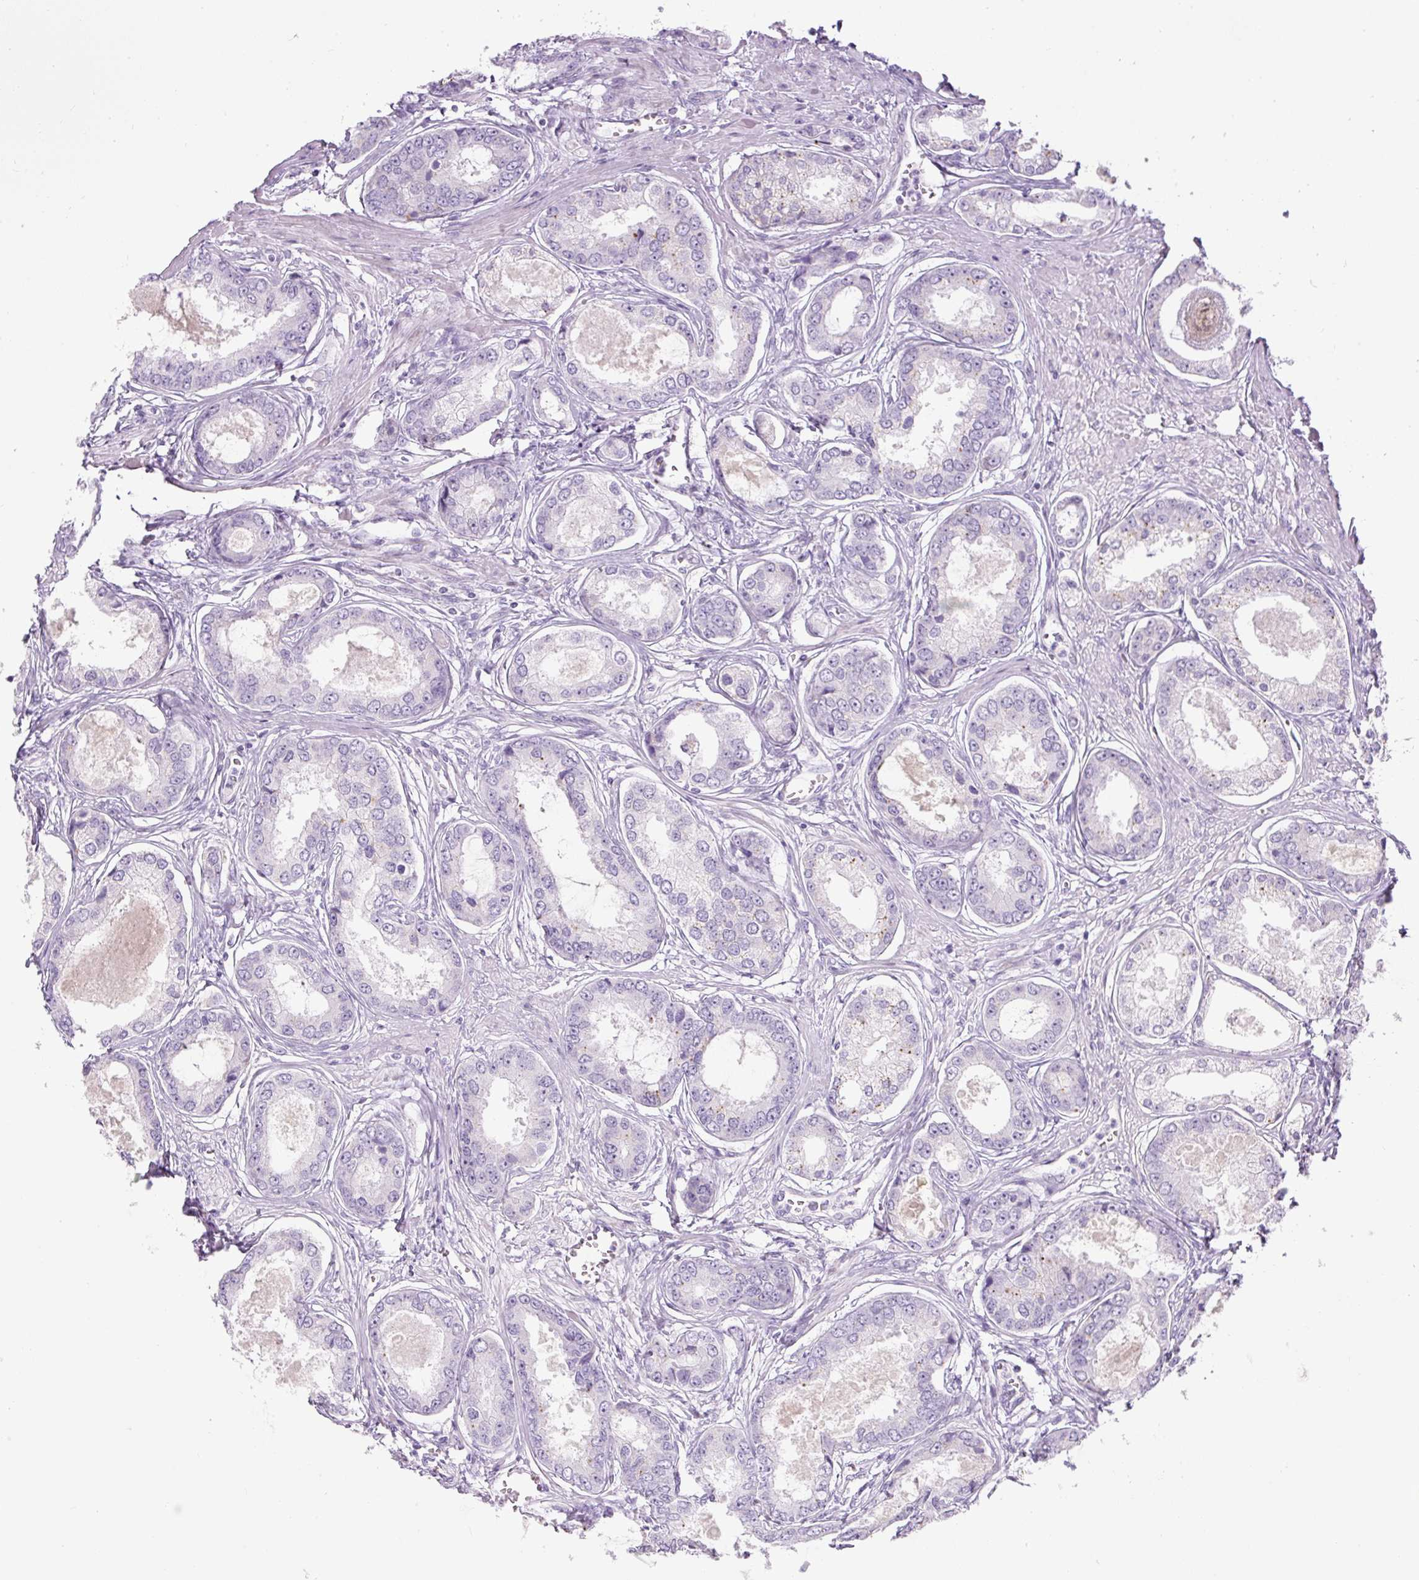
{"staining": {"intensity": "negative", "quantity": "none", "location": "none"}, "tissue": "prostate cancer", "cell_type": "Tumor cells", "image_type": "cancer", "snomed": [{"axis": "morphology", "description": "Adenocarcinoma, Low grade"}, {"axis": "topography", "description": "Prostate"}], "caption": "Image shows no protein positivity in tumor cells of low-grade adenocarcinoma (prostate) tissue.", "gene": "FGFBP3", "patient": {"sex": "male", "age": 68}}